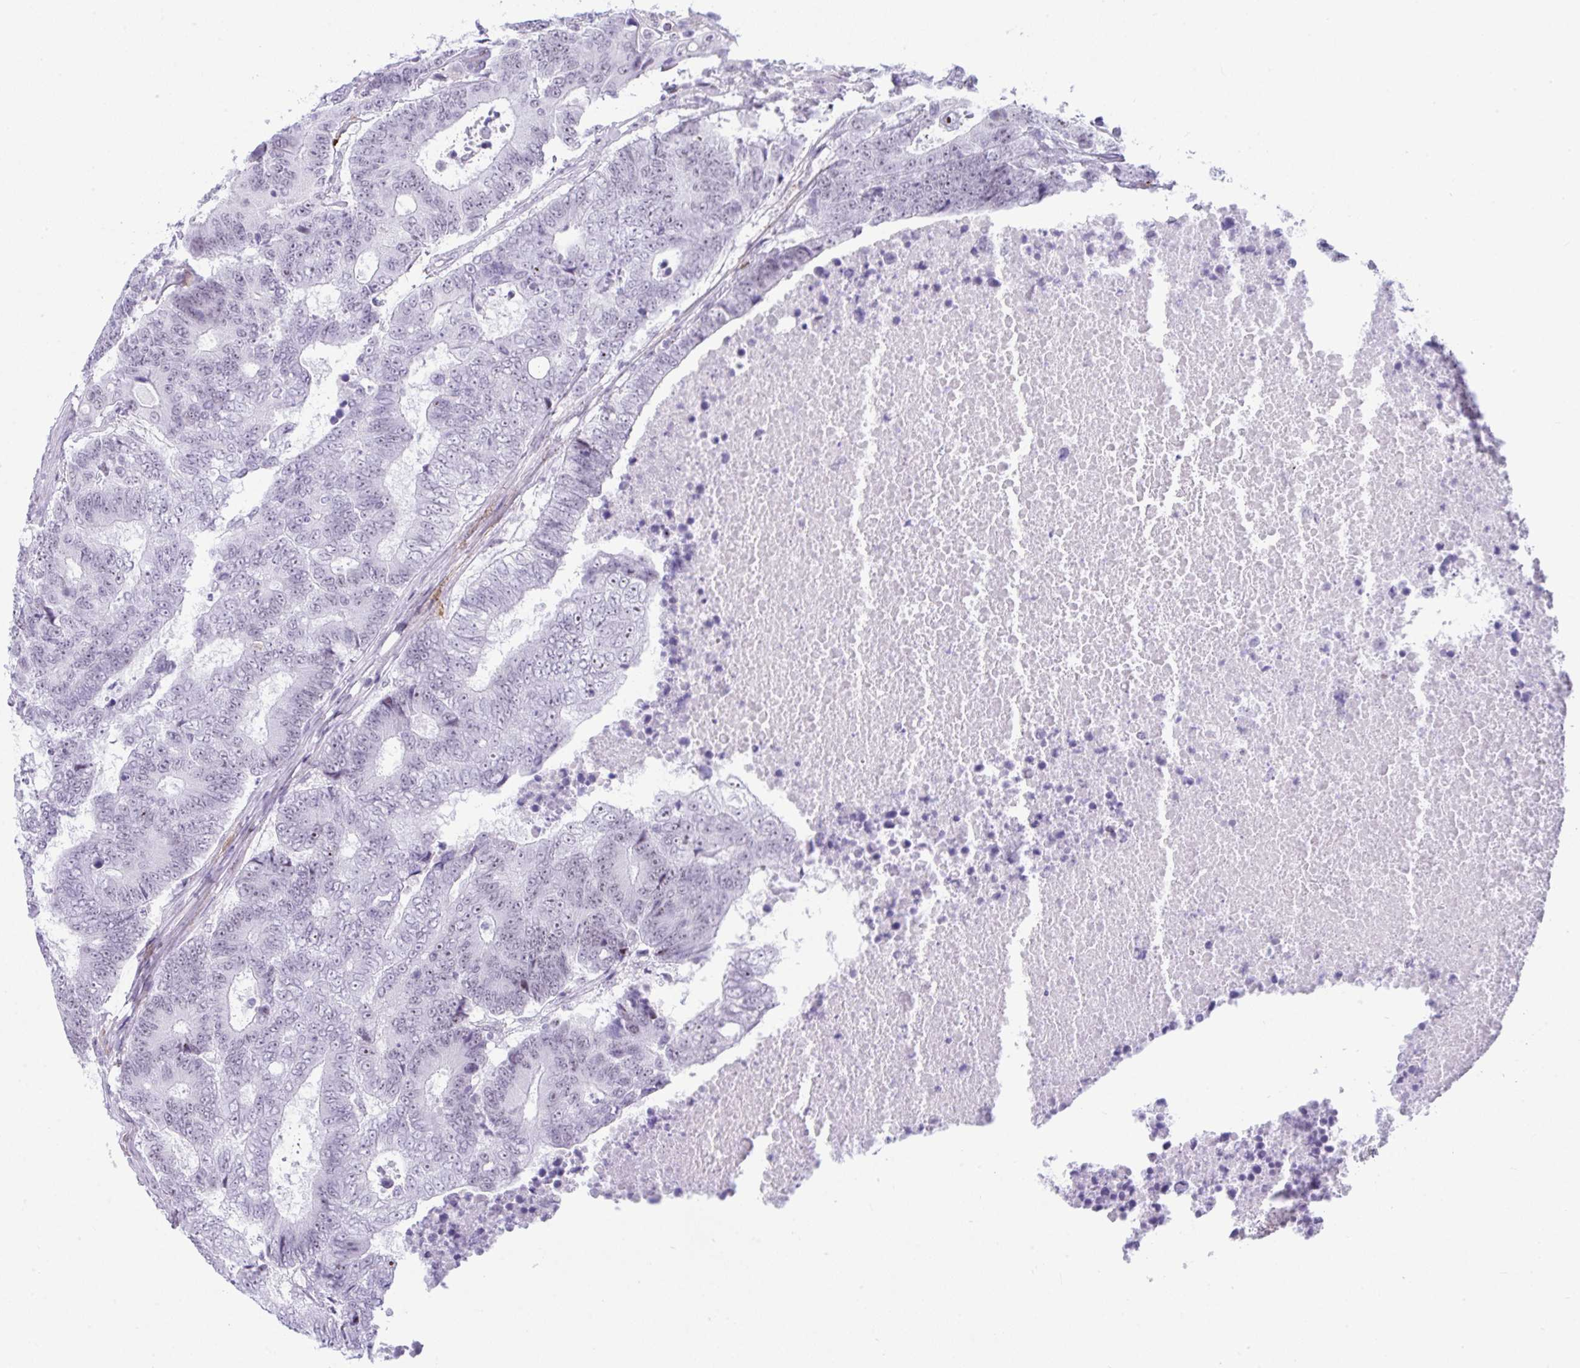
{"staining": {"intensity": "negative", "quantity": "none", "location": "none"}, "tissue": "colorectal cancer", "cell_type": "Tumor cells", "image_type": "cancer", "snomed": [{"axis": "morphology", "description": "Adenocarcinoma, NOS"}, {"axis": "topography", "description": "Colon"}], "caption": "Tumor cells are negative for protein expression in human colorectal adenocarcinoma.", "gene": "ELN", "patient": {"sex": "female", "age": 48}}